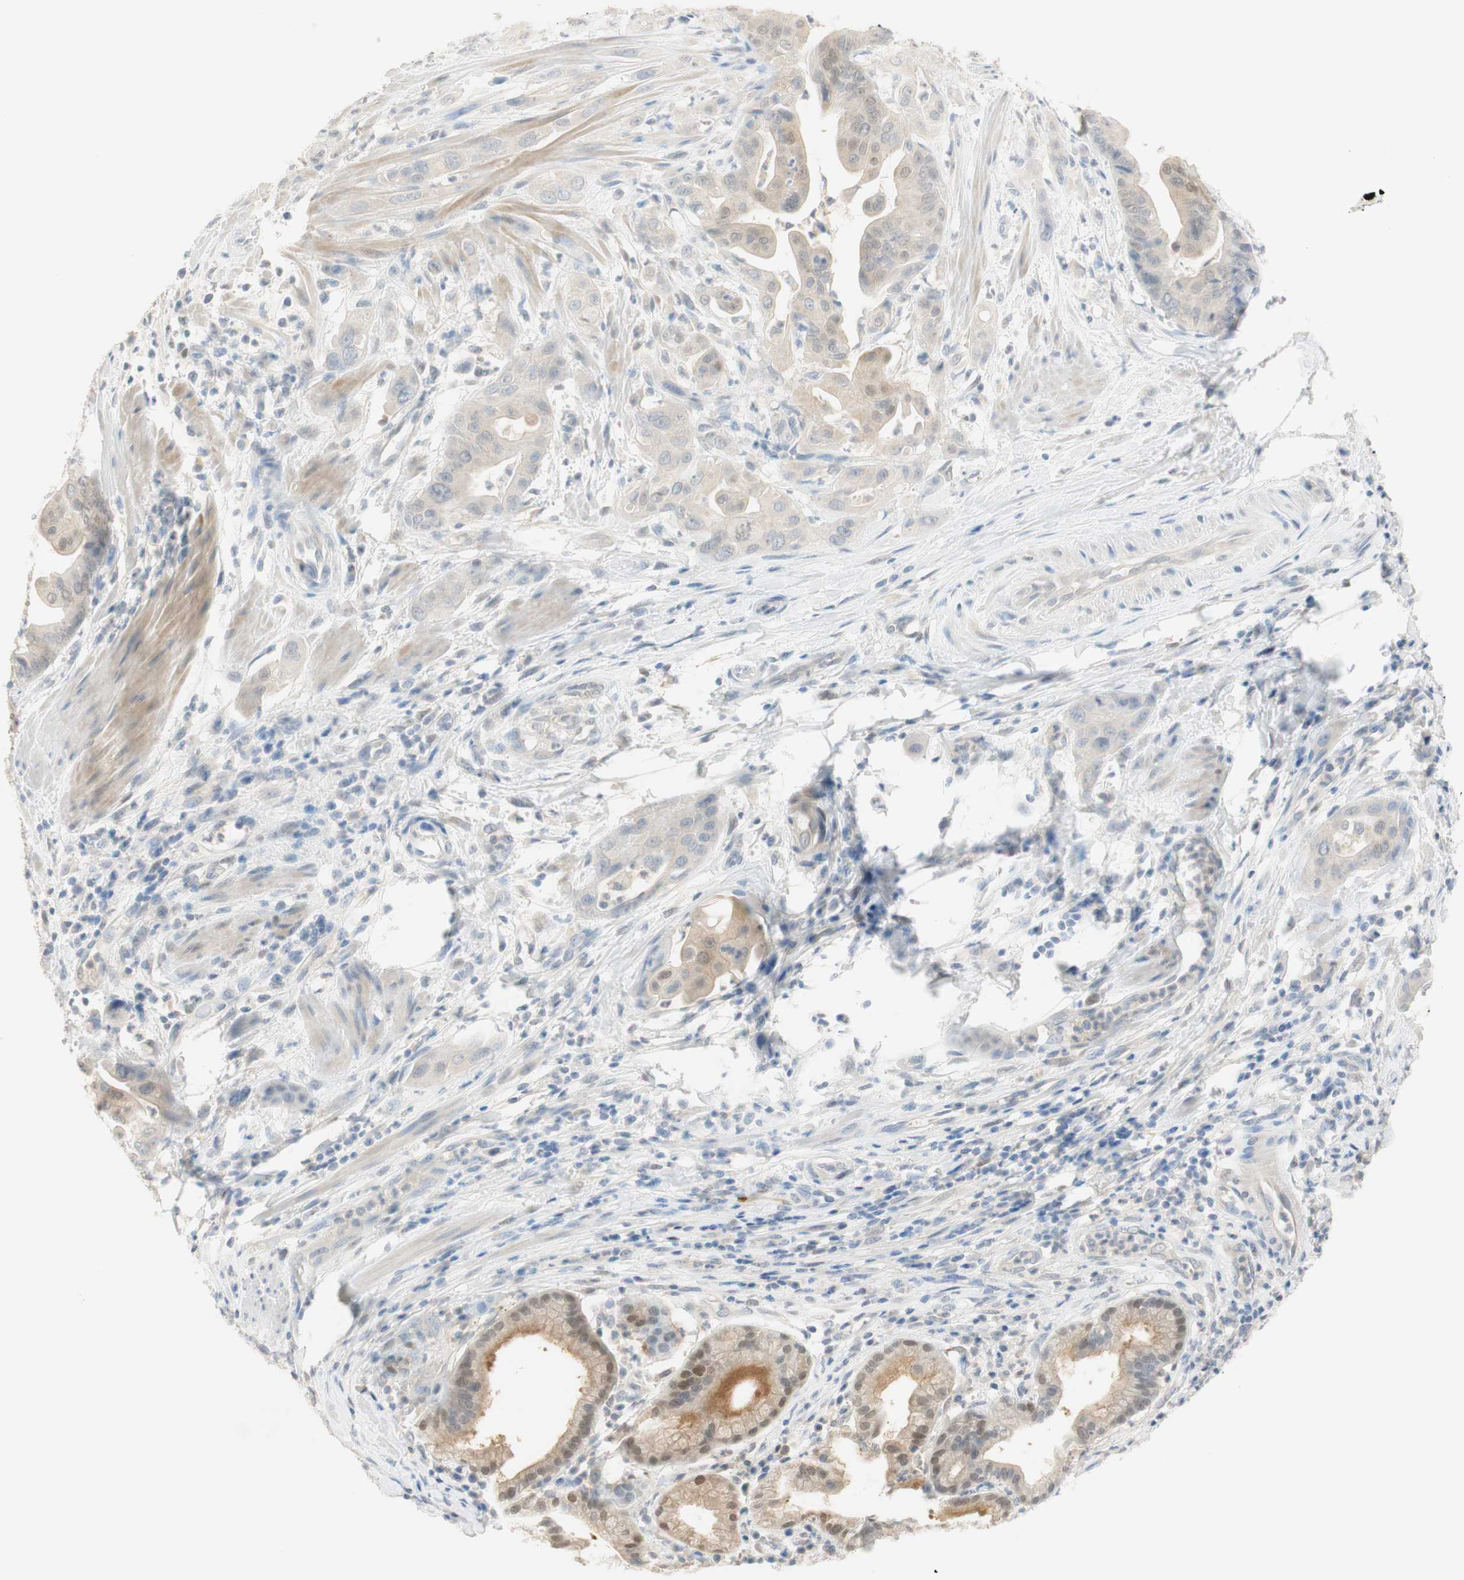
{"staining": {"intensity": "weak", "quantity": "25%-75%", "location": "cytoplasmic/membranous"}, "tissue": "pancreatic cancer", "cell_type": "Tumor cells", "image_type": "cancer", "snomed": [{"axis": "morphology", "description": "Adenocarcinoma, NOS"}, {"axis": "topography", "description": "Pancreas"}], "caption": "IHC micrograph of adenocarcinoma (pancreatic) stained for a protein (brown), which shows low levels of weak cytoplasmic/membranous positivity in approximately 25%-75% of tumor cells.", "gene": "SELENBP1", "patient": {"sex": "female", "age": 75}}